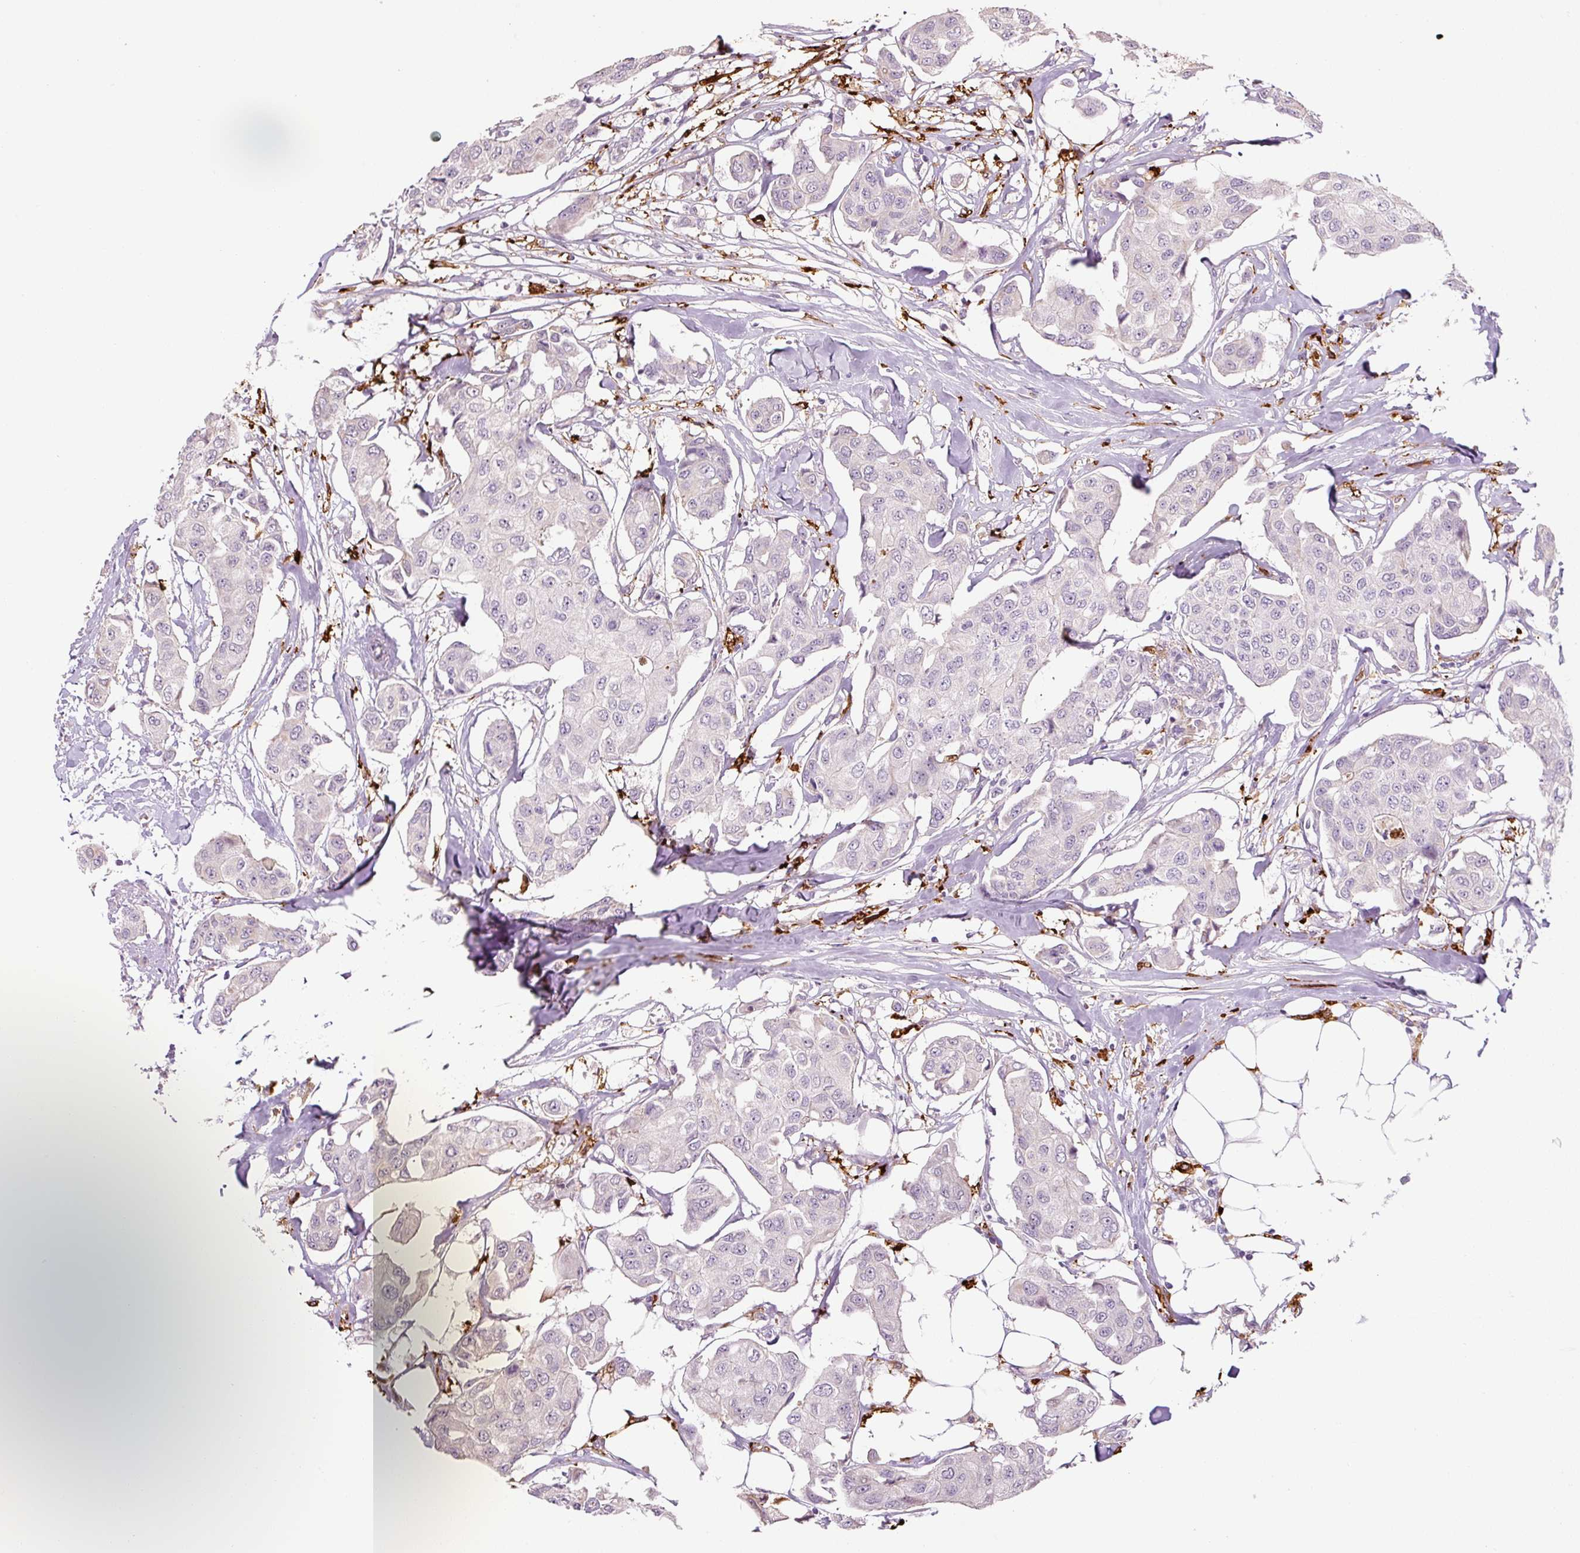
{"staining": {"intensity": "negative", "quantity": "none", "location": "none"}, "tissue": "breast cancer", "cell_type": "Tumor cells", "image_type": "cancer", "snomed": [{"axis": "morphology", "description": "Duct carcinoma"}, {"axis": "topography", "description": "Breast"}, {"axis": "topography", "description": "Lymph node"}], "caption": "IHC of breast cancer (invasive ductal carcinoma) exhibits no staining in tumor cells.", "gene": "FUT10", "patient": {"sex": "female", "age": 80}}